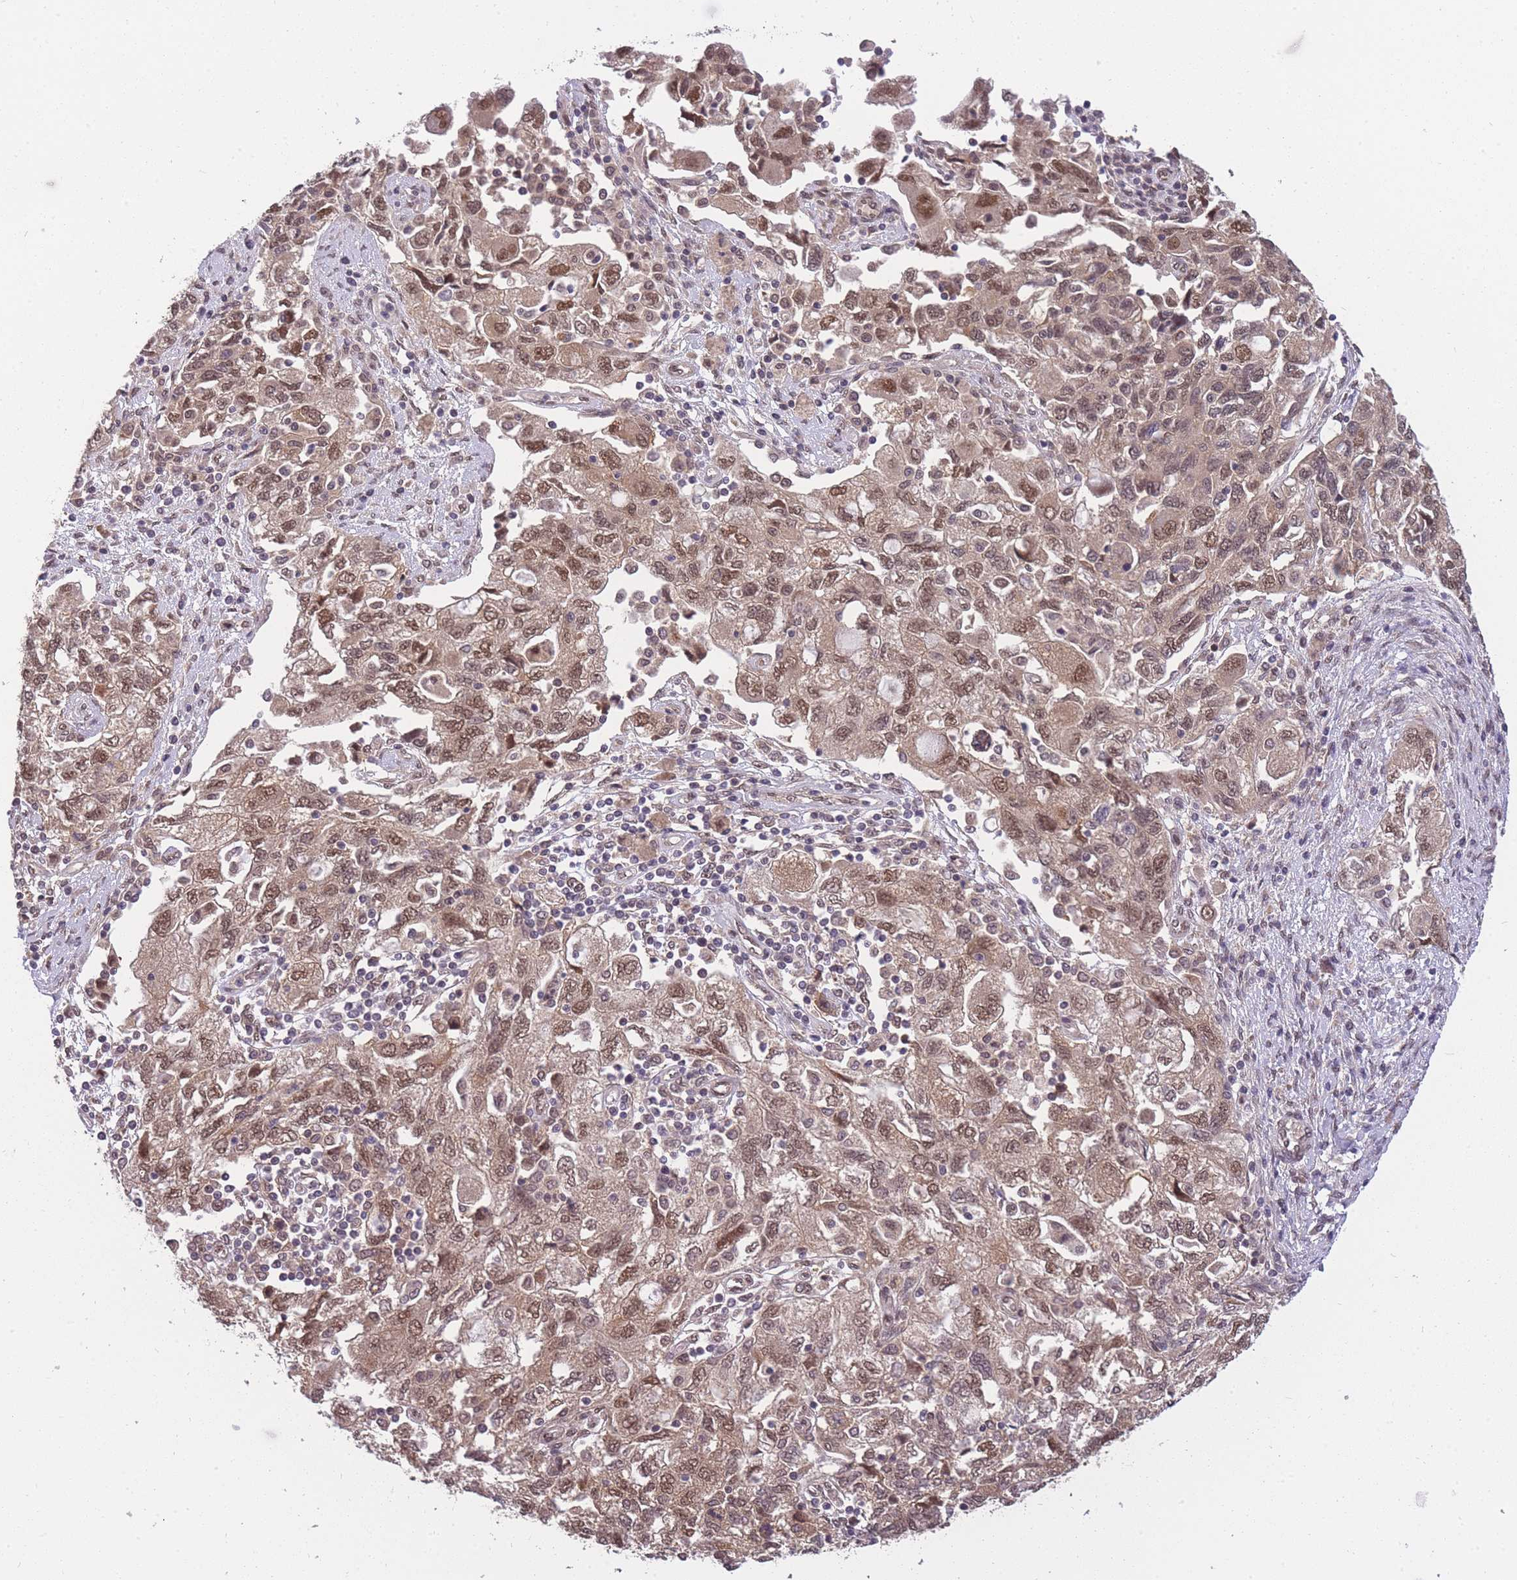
{"staining": {"intensity": "moderate", "quantity": ">75%", "location": "nuclear"}, "tissue": "ovarian cancer", "cell_type": "Tumor cells", "image_type": "cancer", "snomed": [{"axis": "morphology", "description": "Carcinoma, NOS"}, {"axis": "morphology", "description": "Cystadenocarcinoma, serous, NOS"}, {"axis": "topography", "description": "Ovary"}], "caption": "This is a photomicrograph of immunohistochemistry (IHC) staining of serous cystadenocarcinoma (ovarian), which shows moderate positivity in the nuclear of tumor cells.", "gene": "CDIP1", "patient": {"sex": "female", "age": 69}}